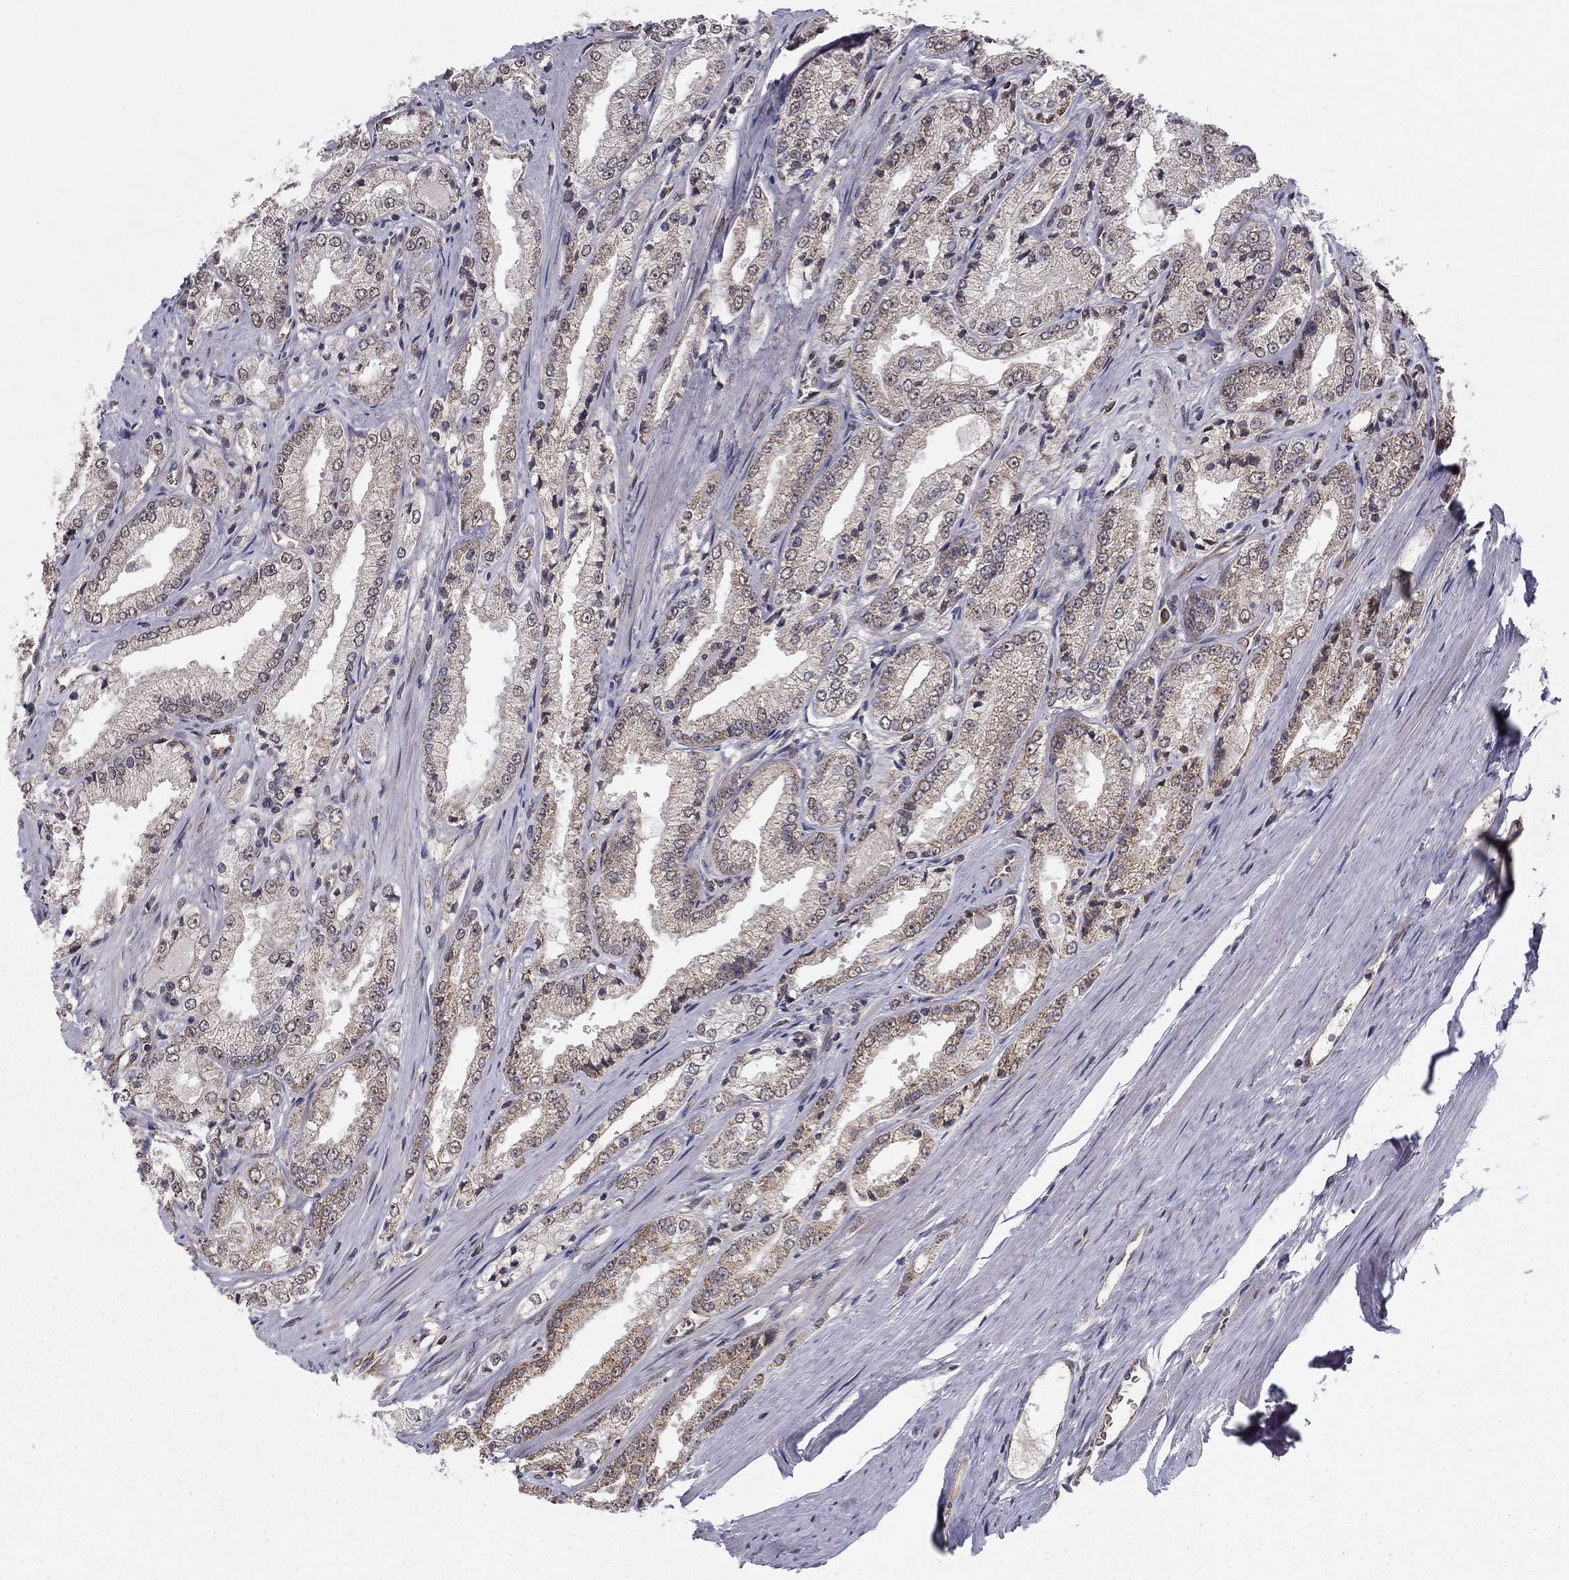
{"staining": {"intensity": "weak", "quantity": "<25%", "location": "cytoplasmic/membranous"}, "tissue": "prostate cancer", "cell_type": "Tumor cells", "image_type": "cancer", "snomed": [{"axis": "morphology", "description": "Adenocarcinoma, NOS"}, {"axis": "morphology", "description": "Adenocarcinoma, High grade"}, {"axis": "topography", "description": "Prostate"}], "caption": "Tumor cells show no significant protein staining in prostate adenocarcinoma (high-grade). (DAB immunohistochemistry (IHC), high magnification).", "gene": "SLC2A13", "patient": {"sex": "male", "age": 70}}